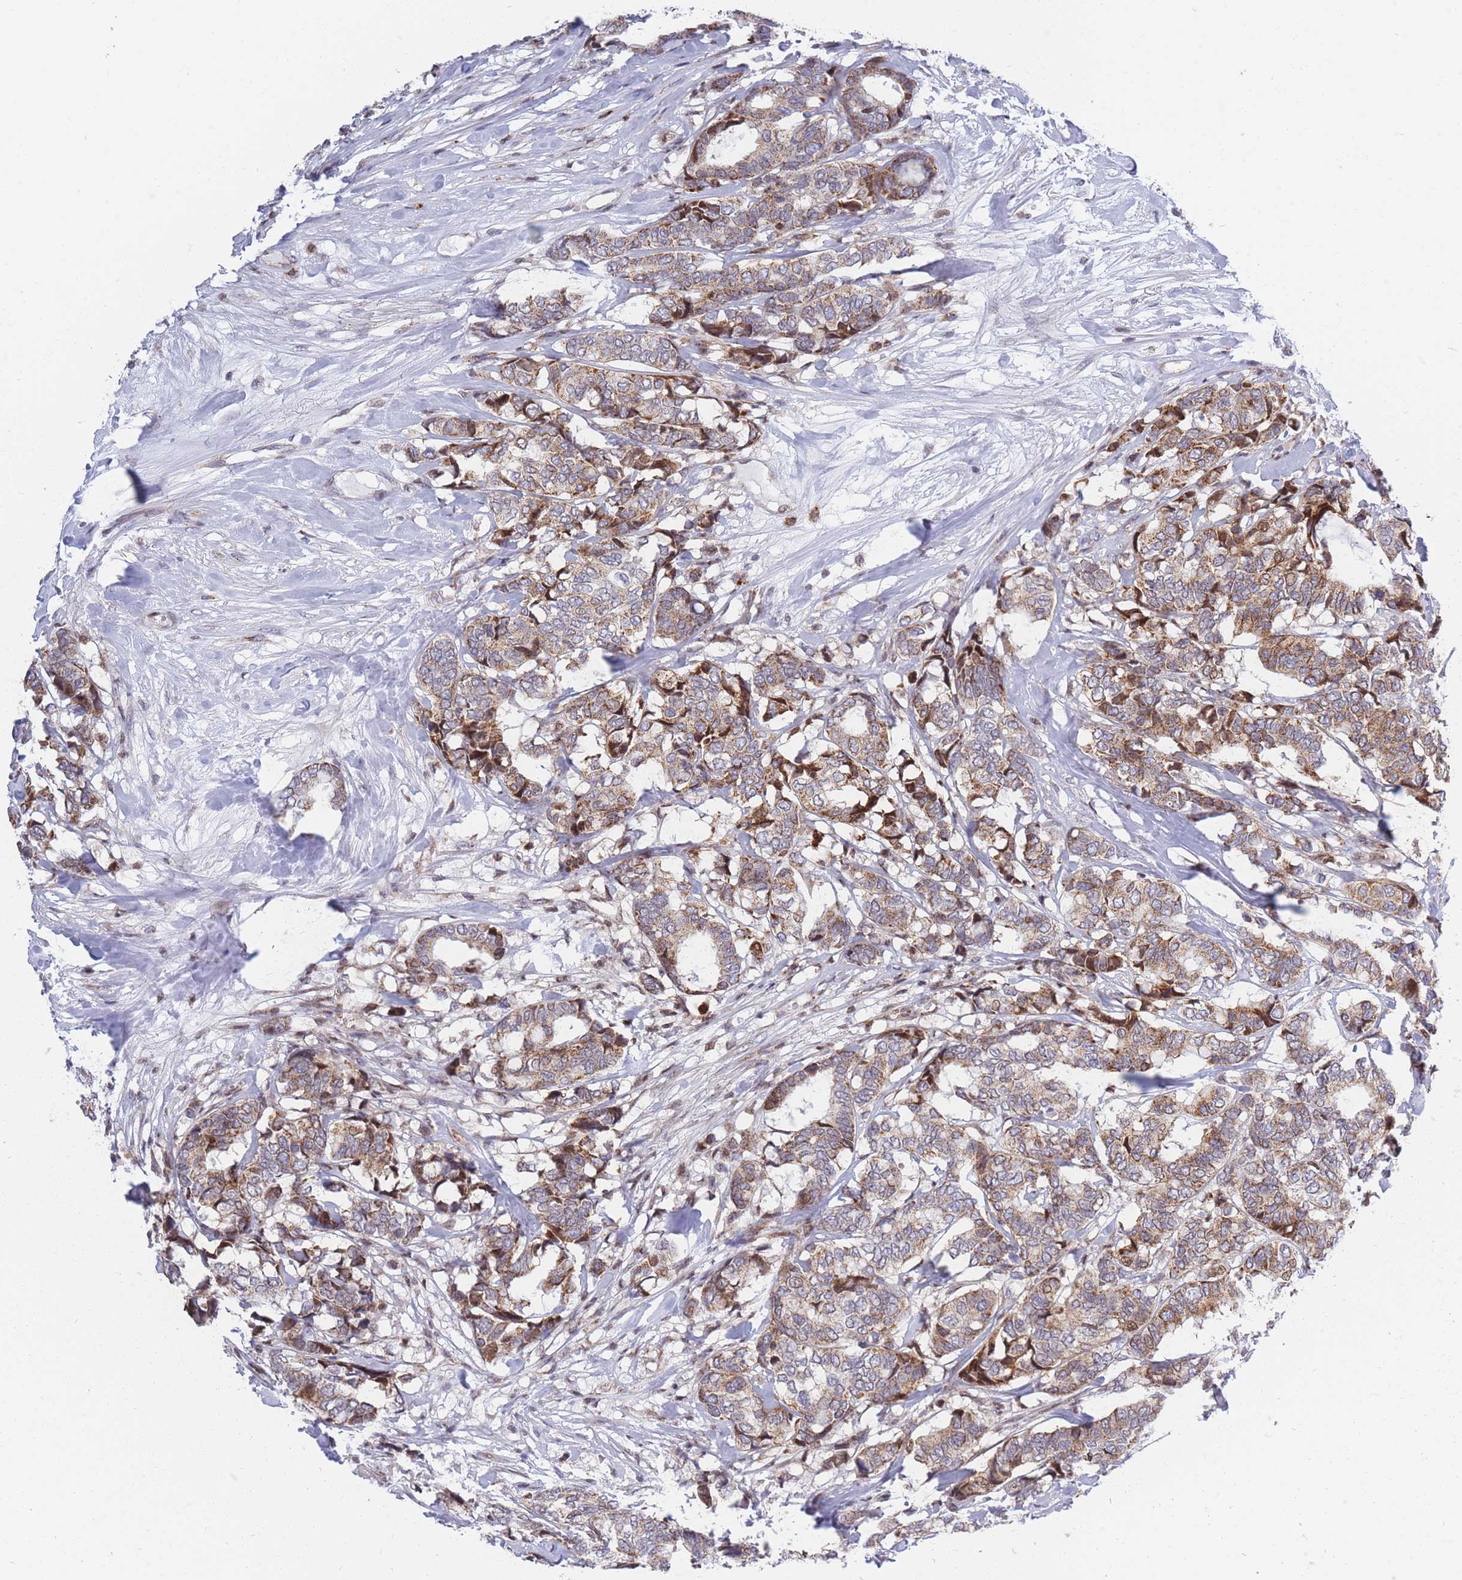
{"staining": {"intensity": "moderate", "quantity": ">75%", "location": "cytoplasmic/membranous"}, "tissue": "breast cancer", "cell_type": "Tumor cells", "image_type": "cancer", "snomed": [{"axis": "morphology", "description": "Duct carcinoma"}, {"axis": "topography", "description": "Breast"}], "caption": "Protein expression analysis of invasive ductal carcinoma (breast) shows moderate cytoplasmic/membranous expression in approximately >75% of tumor cells.", "gene": "MOB4", "patient": {"sex": "female", "age": 87}}